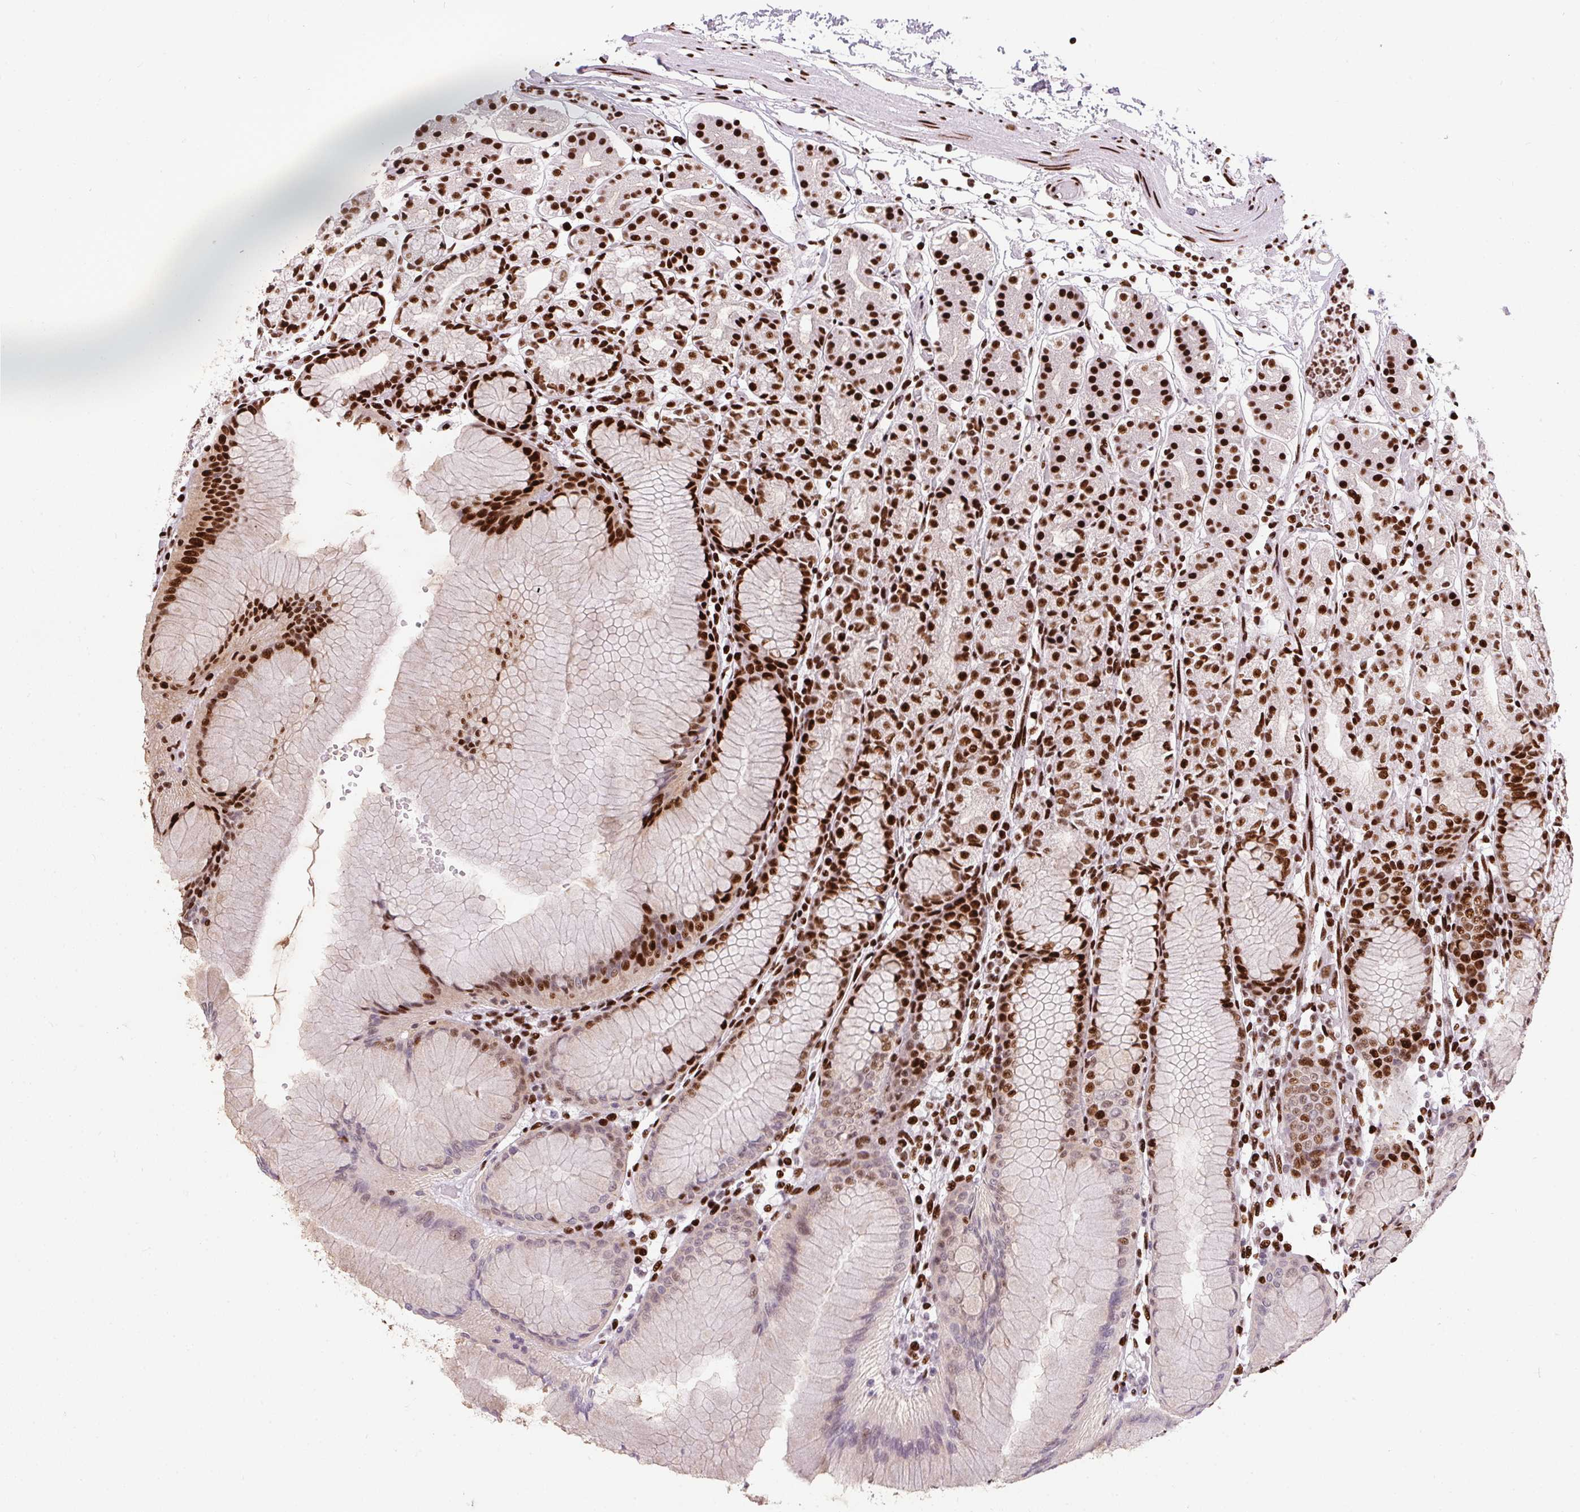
{"staining": {"intensity": "strong", "quantity": "25%-75%", "location": "nuclear"}, "tissue": "stomach", "cell_type": "Glandular cells", "image_type": "normal", "snomed": [{"axis": "morphology", "description": "Normal tissue, NOS"}, {"axis": "topography", "description": "Stomach"}], "caption": "About 25%-75% of glandular cells in normal stomach demonstrate strong nuclear protein positivity as visualized by brown immunohistochemical staining.", "gene": "PAGE3", "patient": {"sex": "female", "age": 57}}